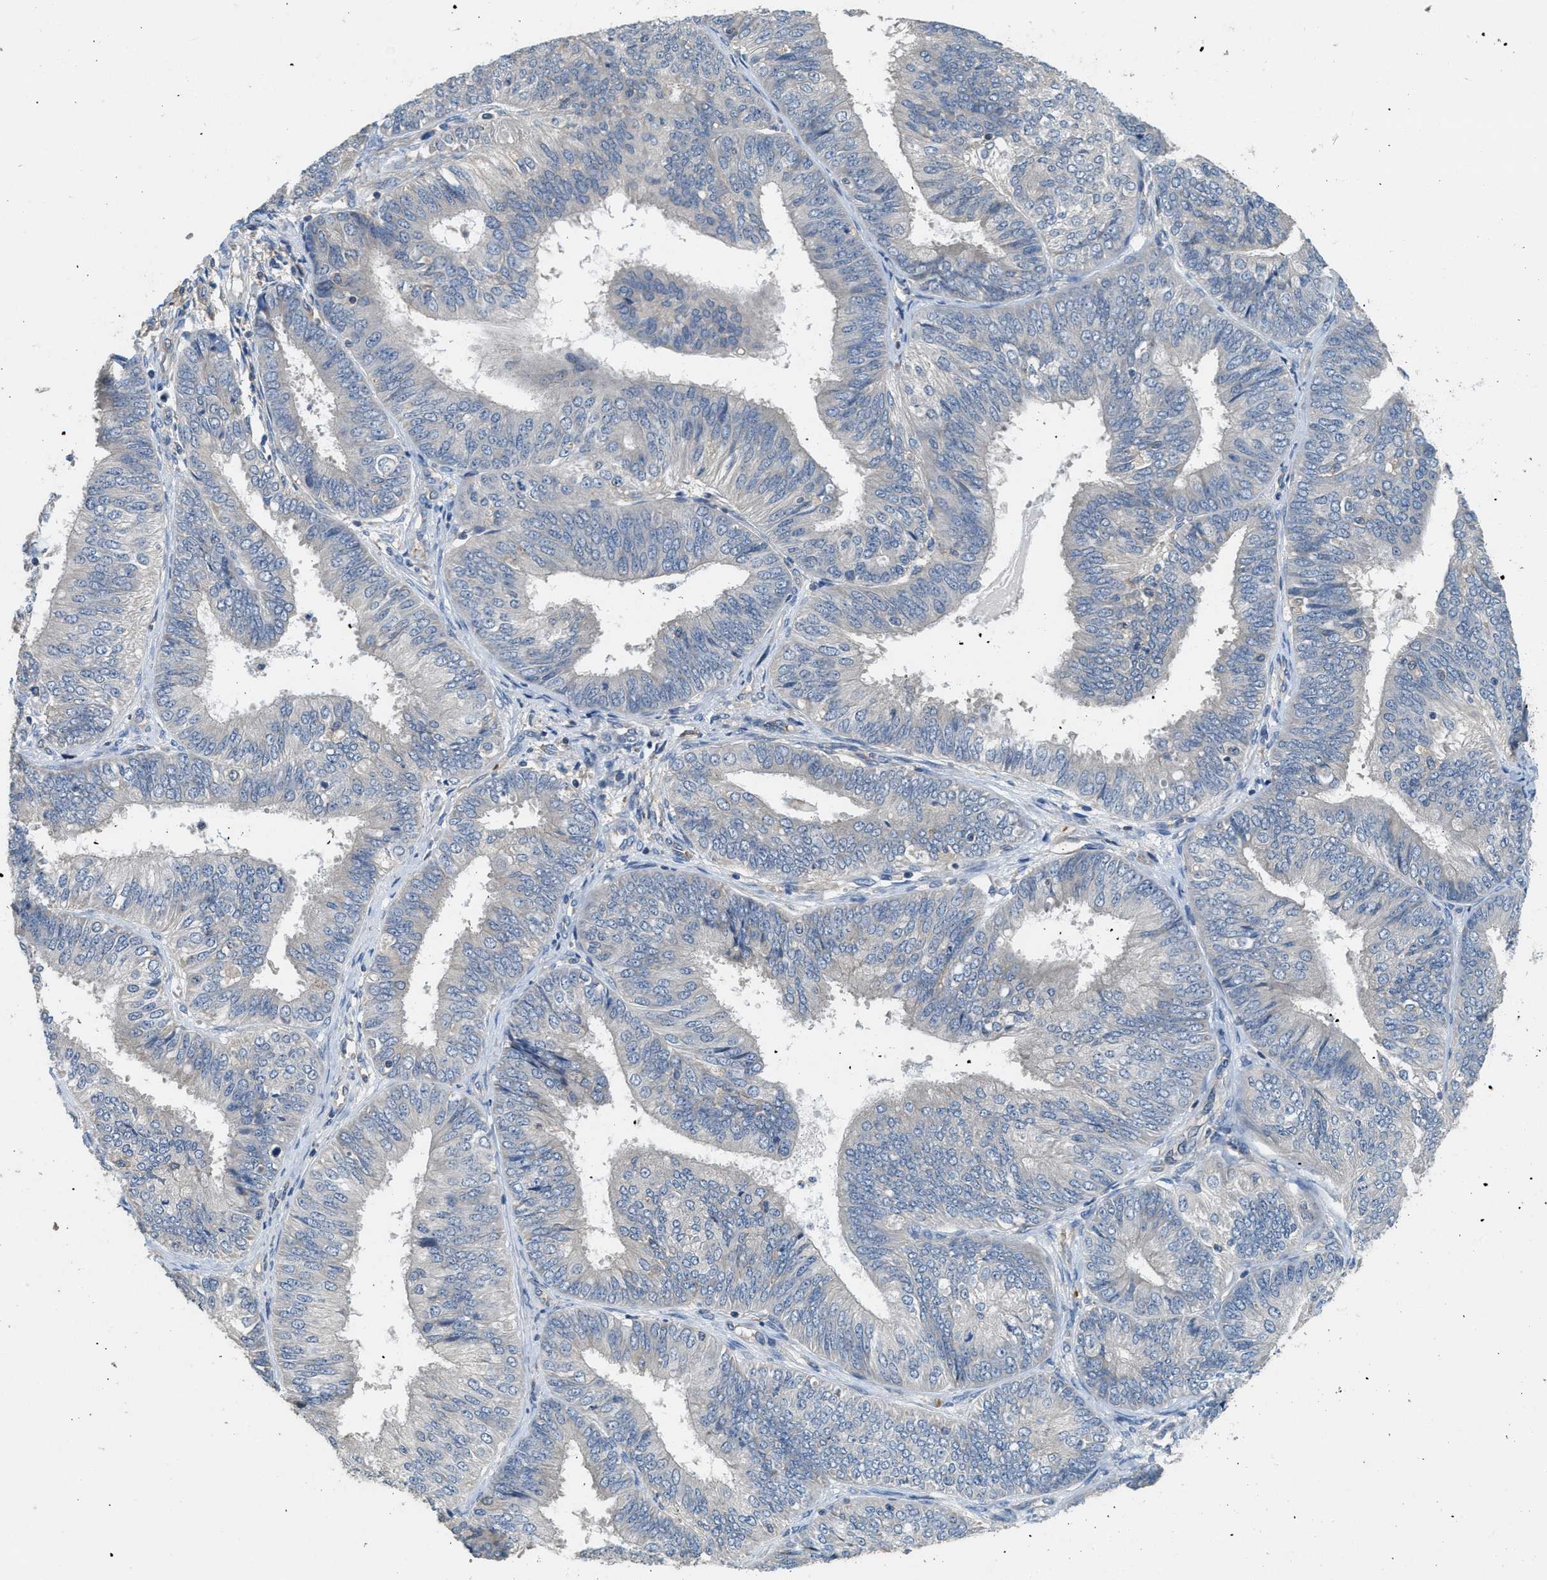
{"staining": {"intensity": "negative", "quantity": "none", "location": "none"}, "tissue": "endometrial cancer", "cell_type": "Tumor cells", "image_type": "cancer", "snomed": [{"axis": "morphology", "description": "Adenocarcinoma, NOS"}, {"axis": "topography", "description": "Endometrium"}], "caption": "A high-resolution histopathology image shows IHC staining of endometrial cancer, which demonstrates no significant expression in tumor cells. (DAB immunohistochemistry, high magnification).", "gene": "DGKE", "patient": {"sex": "female", "age": 58}}